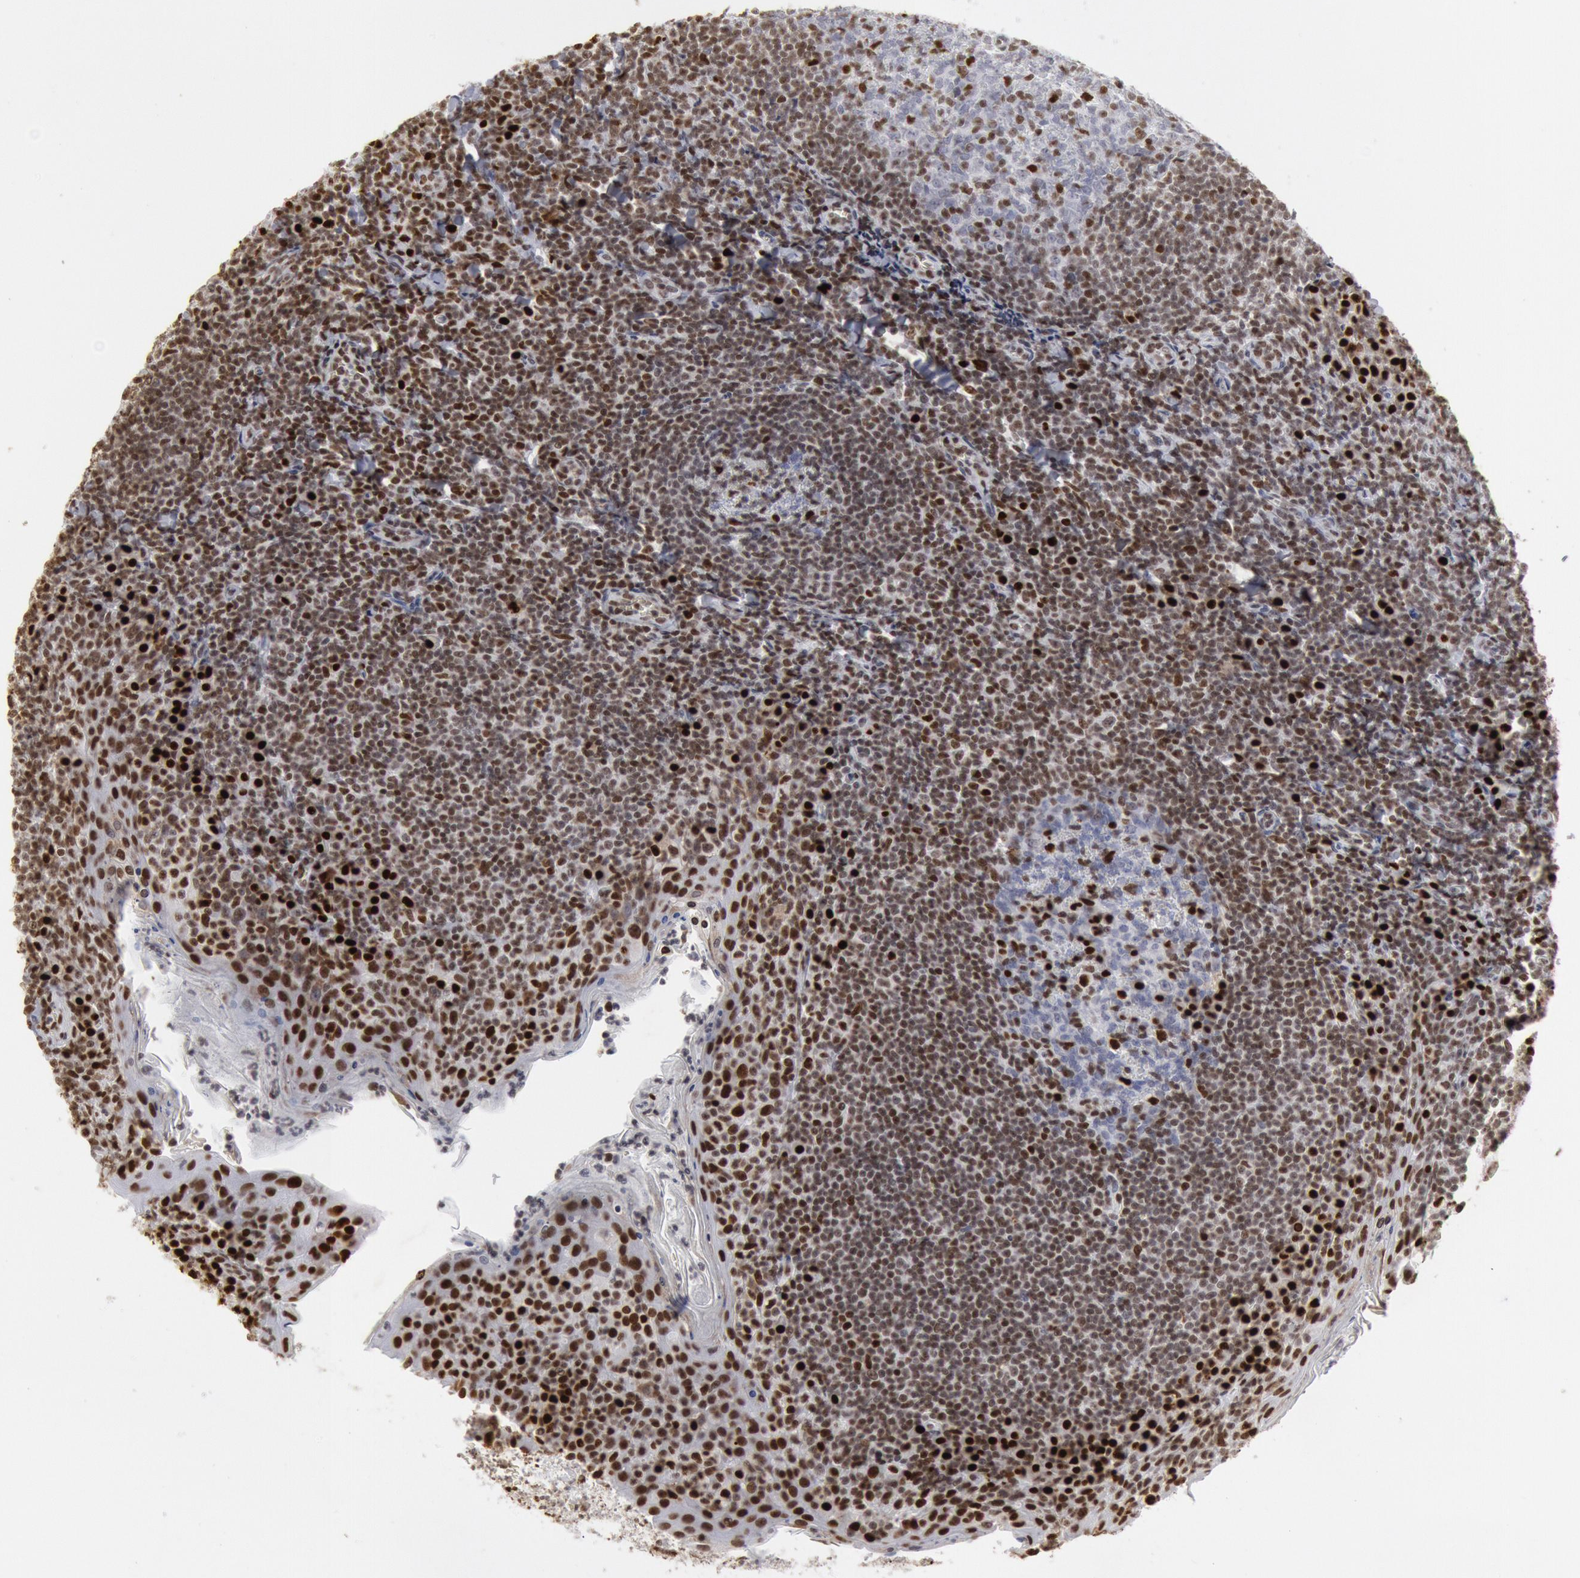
{"staining": {"intensity": "strong", "quantity": ">75%", "location": "nuclear"}, "tissue": "tonsil", "cell_type": "Germinal center cells", "image_type": "normal", "snomed": [{"axis": "morphology", "description": "Normal tissue, NOS"}, {"axis": "topography", "description": "Tonsil"}], "caption": "Strong nuclear positivity for a protein is seen in about >75% of germinal center cells of benign tonsil using immunohistochemistry (IHC).", "gene": "SUB1", "patient": {"sex": "male", "age": 31}}